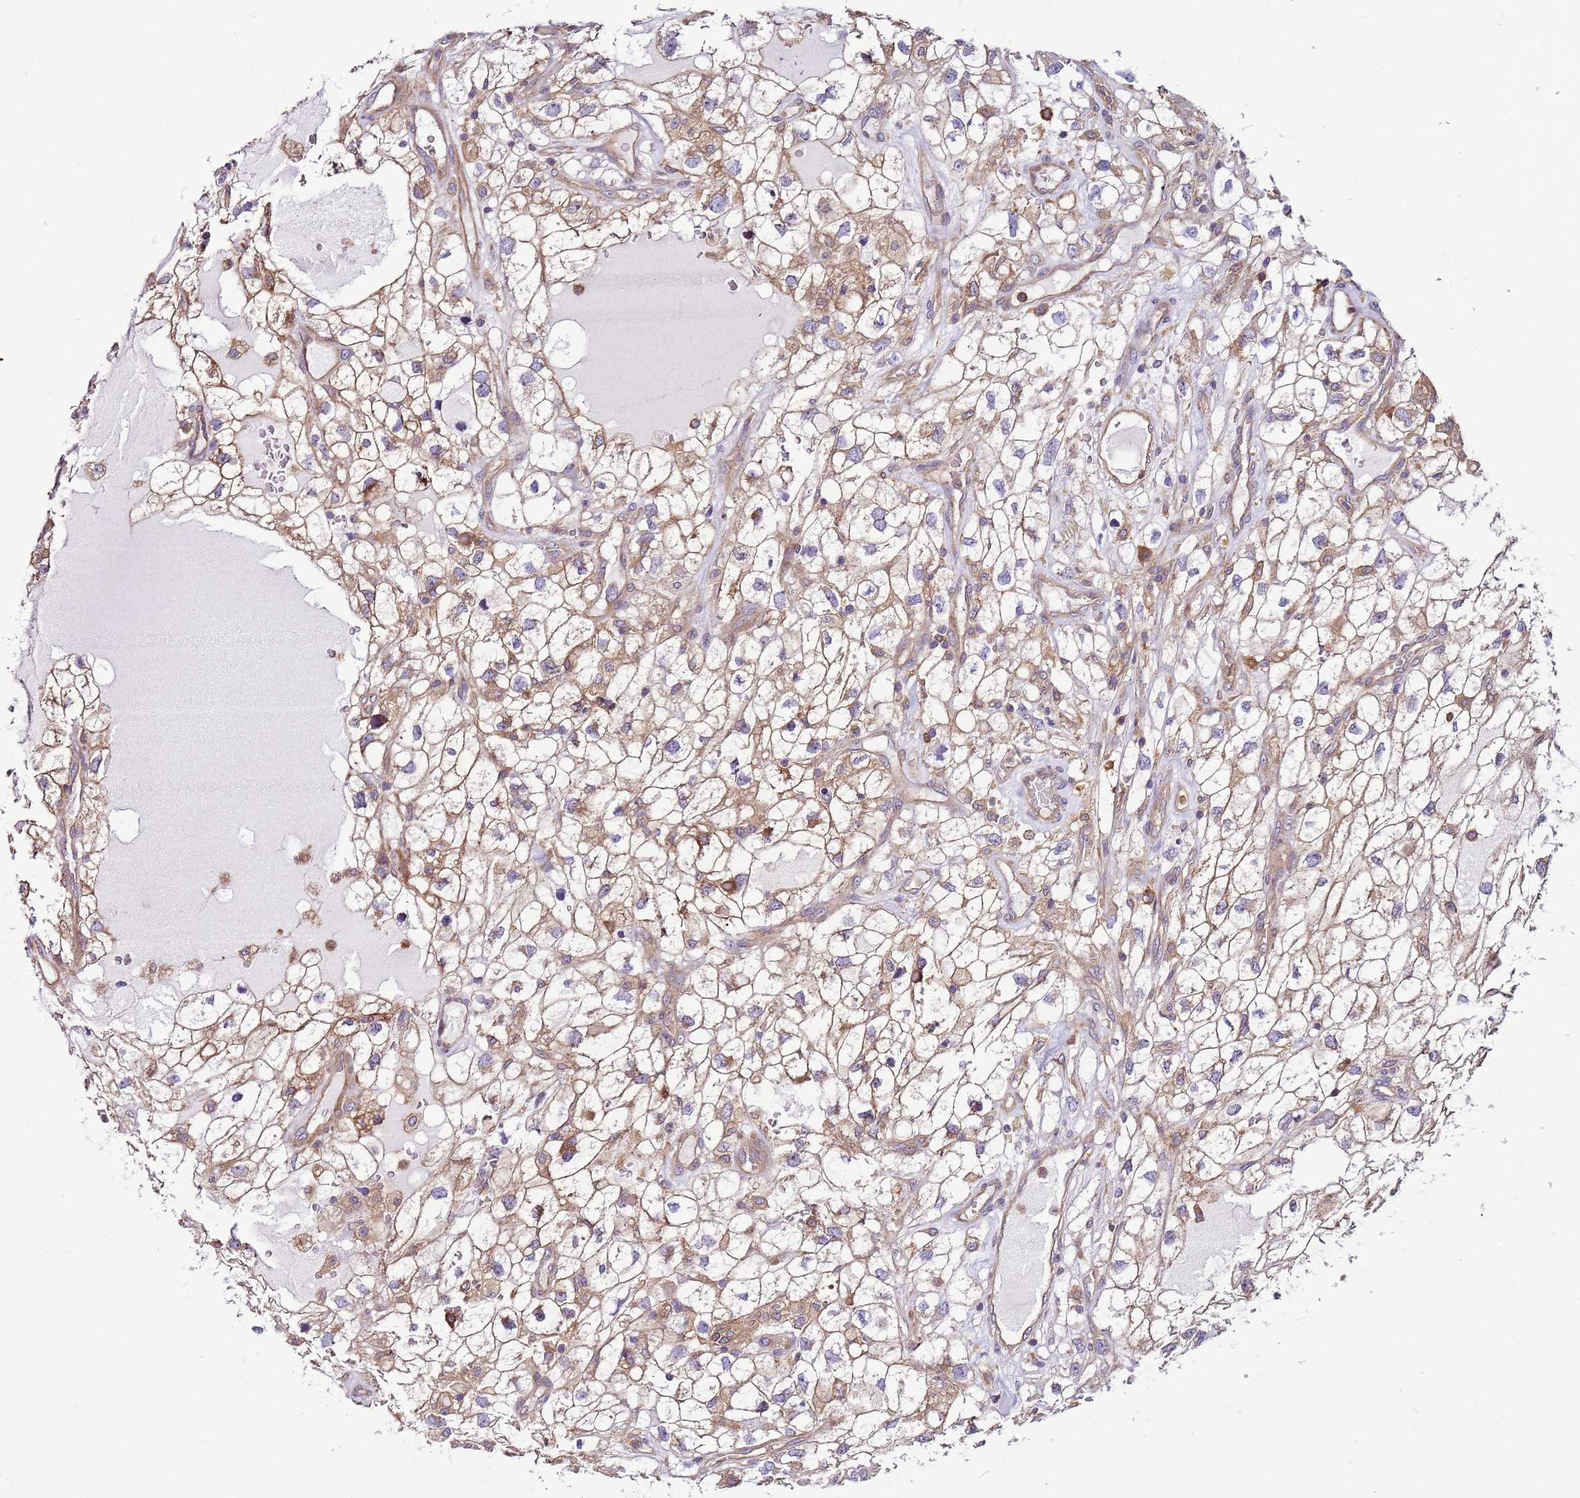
{"staining": {"intensity": "moderate", "quantity": ">75%", "location": "cytoplasmic/membranous"}, "tissue": "renal cancer", "cell_type": "Tumor cells", "image_type": "cancer", "snomed": [{"axis": "morphology", "description": "Adenocarcinoma, NOS"}, {"axis": "topography", "description": "Kidney"}], "caption": "This image displays immunohistochemistry (IHC) staining of renal adenocarcinoma, with medium moderate cytoplasmic/membranous staining in approximately >75% of tumor cells.", "gene": "ATXN2L", "patient": {"sex": "male", "age": 59}}